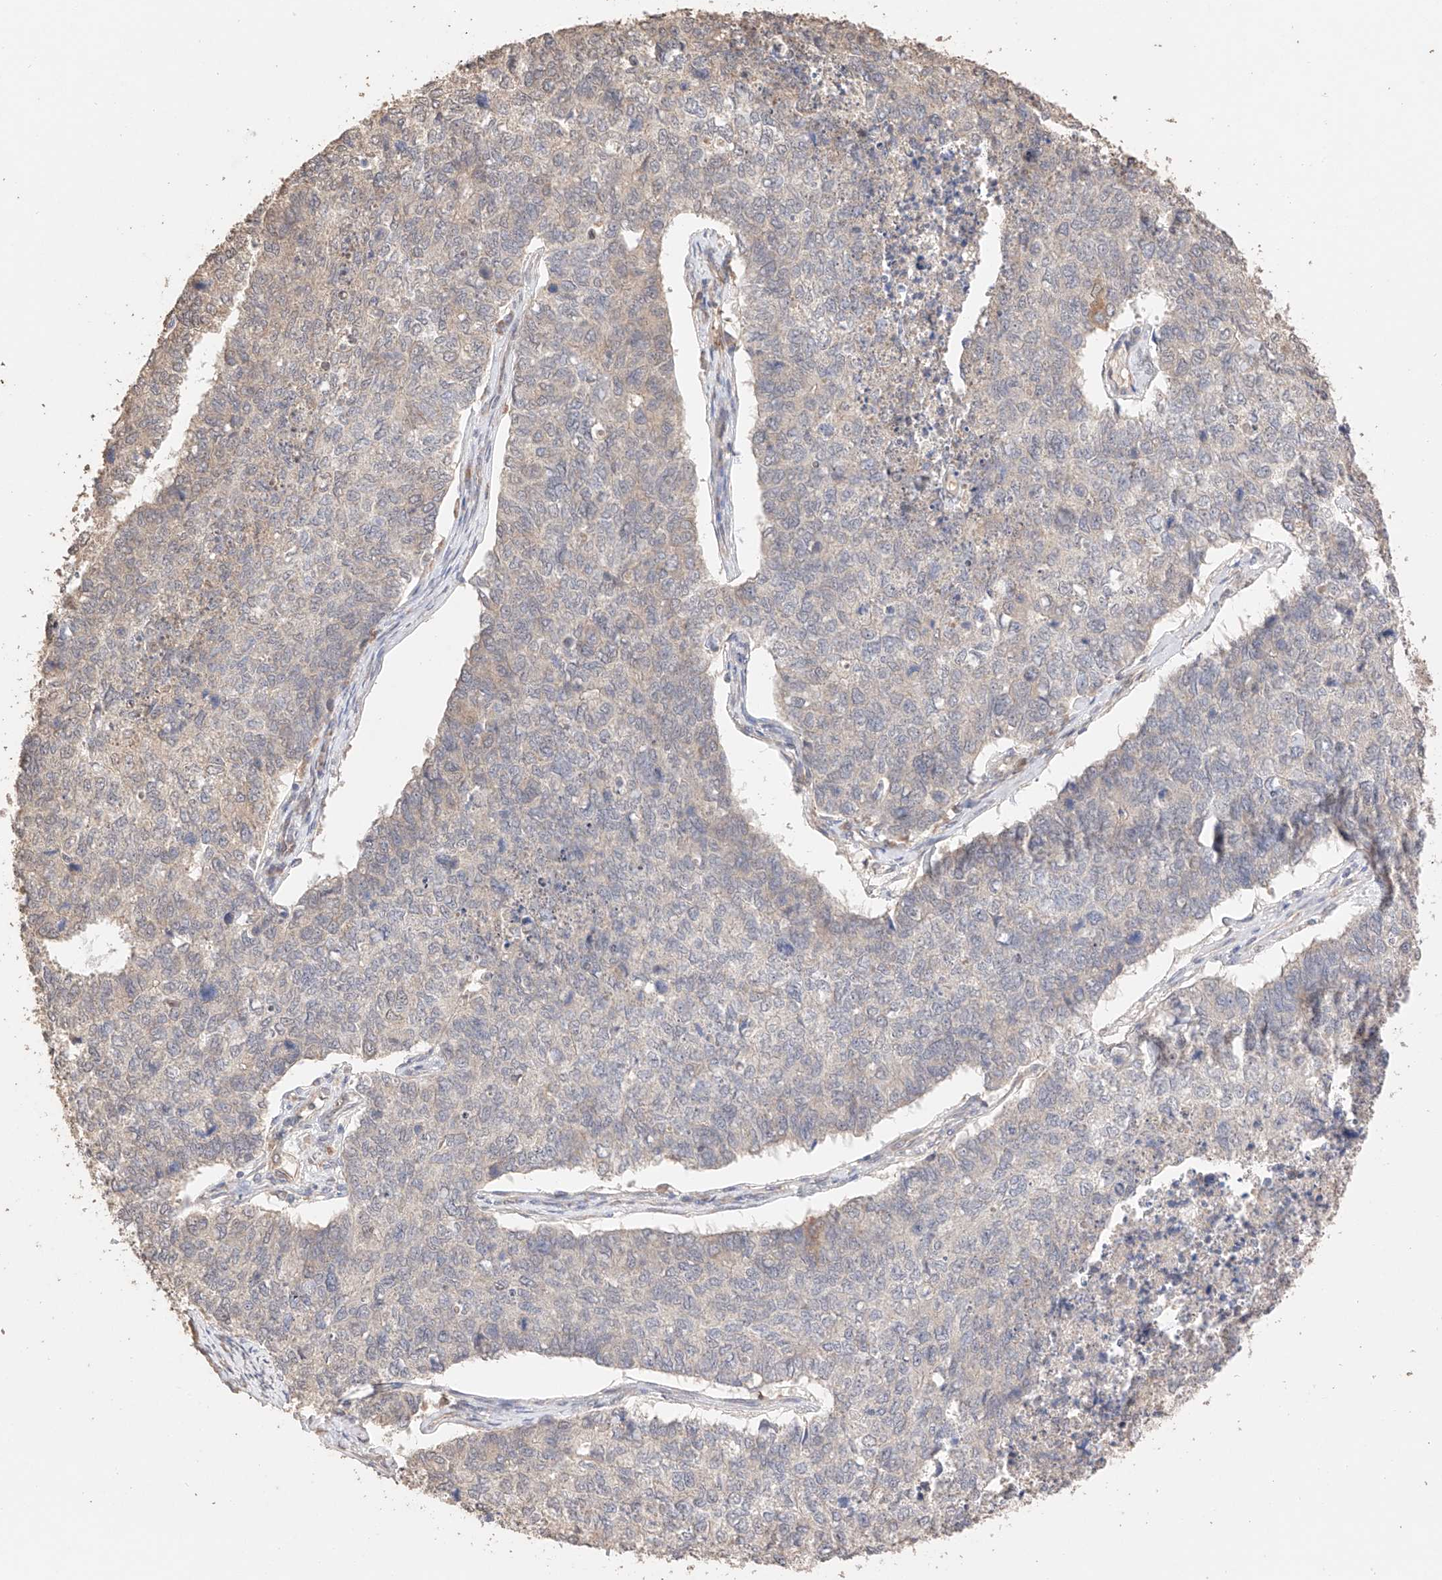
{"staining": {"intensity": "negative", "quantity": "none", "location": "none"}, "tissue": "cervical cancer", "cell_type": "Tumor cells", "image_type": "cancer", "snomed": [{"axis": "morphology", "description": "Squamous cell carcinoma, NOS"}, {"axis": "topography", "description": "Cervix"}], "caption": "Immunohistochemistry (IHC) of human cervical cancer (squamous cell carcinoma) reveals no positivity in tumor cells. (Stains: DAB immunohistochemistry with hematoxylin counter stain, Microscopy: brightfield microscopy at high magnification).", "gene": "IL22RA2", "patient": {"sex": "female", "age": 63}}